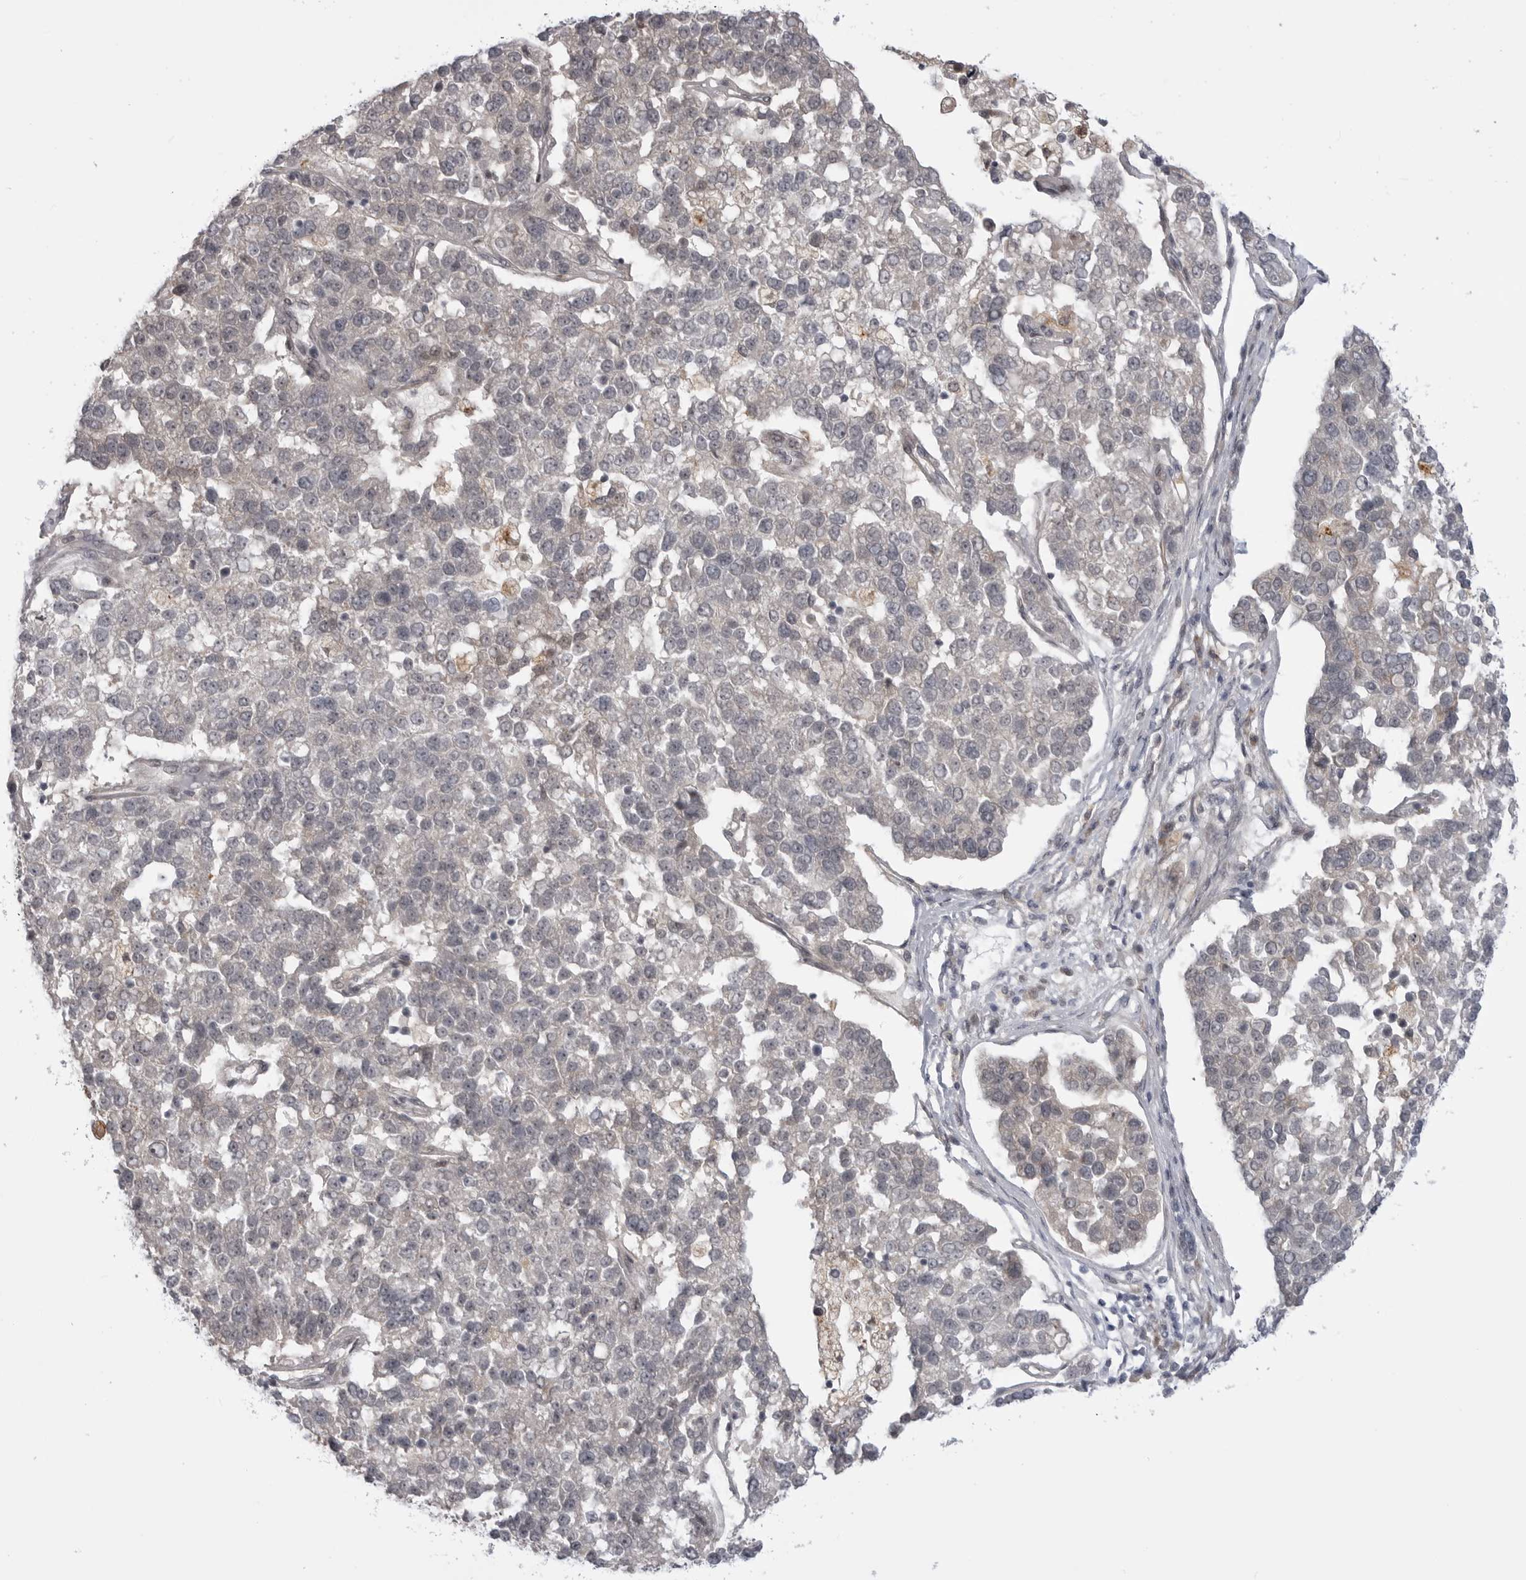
{"staining": {"intensity": "negative", "quantity": "none", "location": "none"}, "tissue": "pancreatic cancer", "cell_type": "Tumor cells", "image_type": "cancer", "snomed": [{"axis": "morphology", "description": "Adenocarcinoma, NOS"}, {"axis": "topography", "description": "Pancreas"}], "caption": "A high-resolution micrograph shows immunohistochemistry (IHC) staining of pancreatic cancer, which demonstrates no significant positivity in tumor cells.", "gene": "LRRC45", "patient": {"sex": "female", "age": 61}}